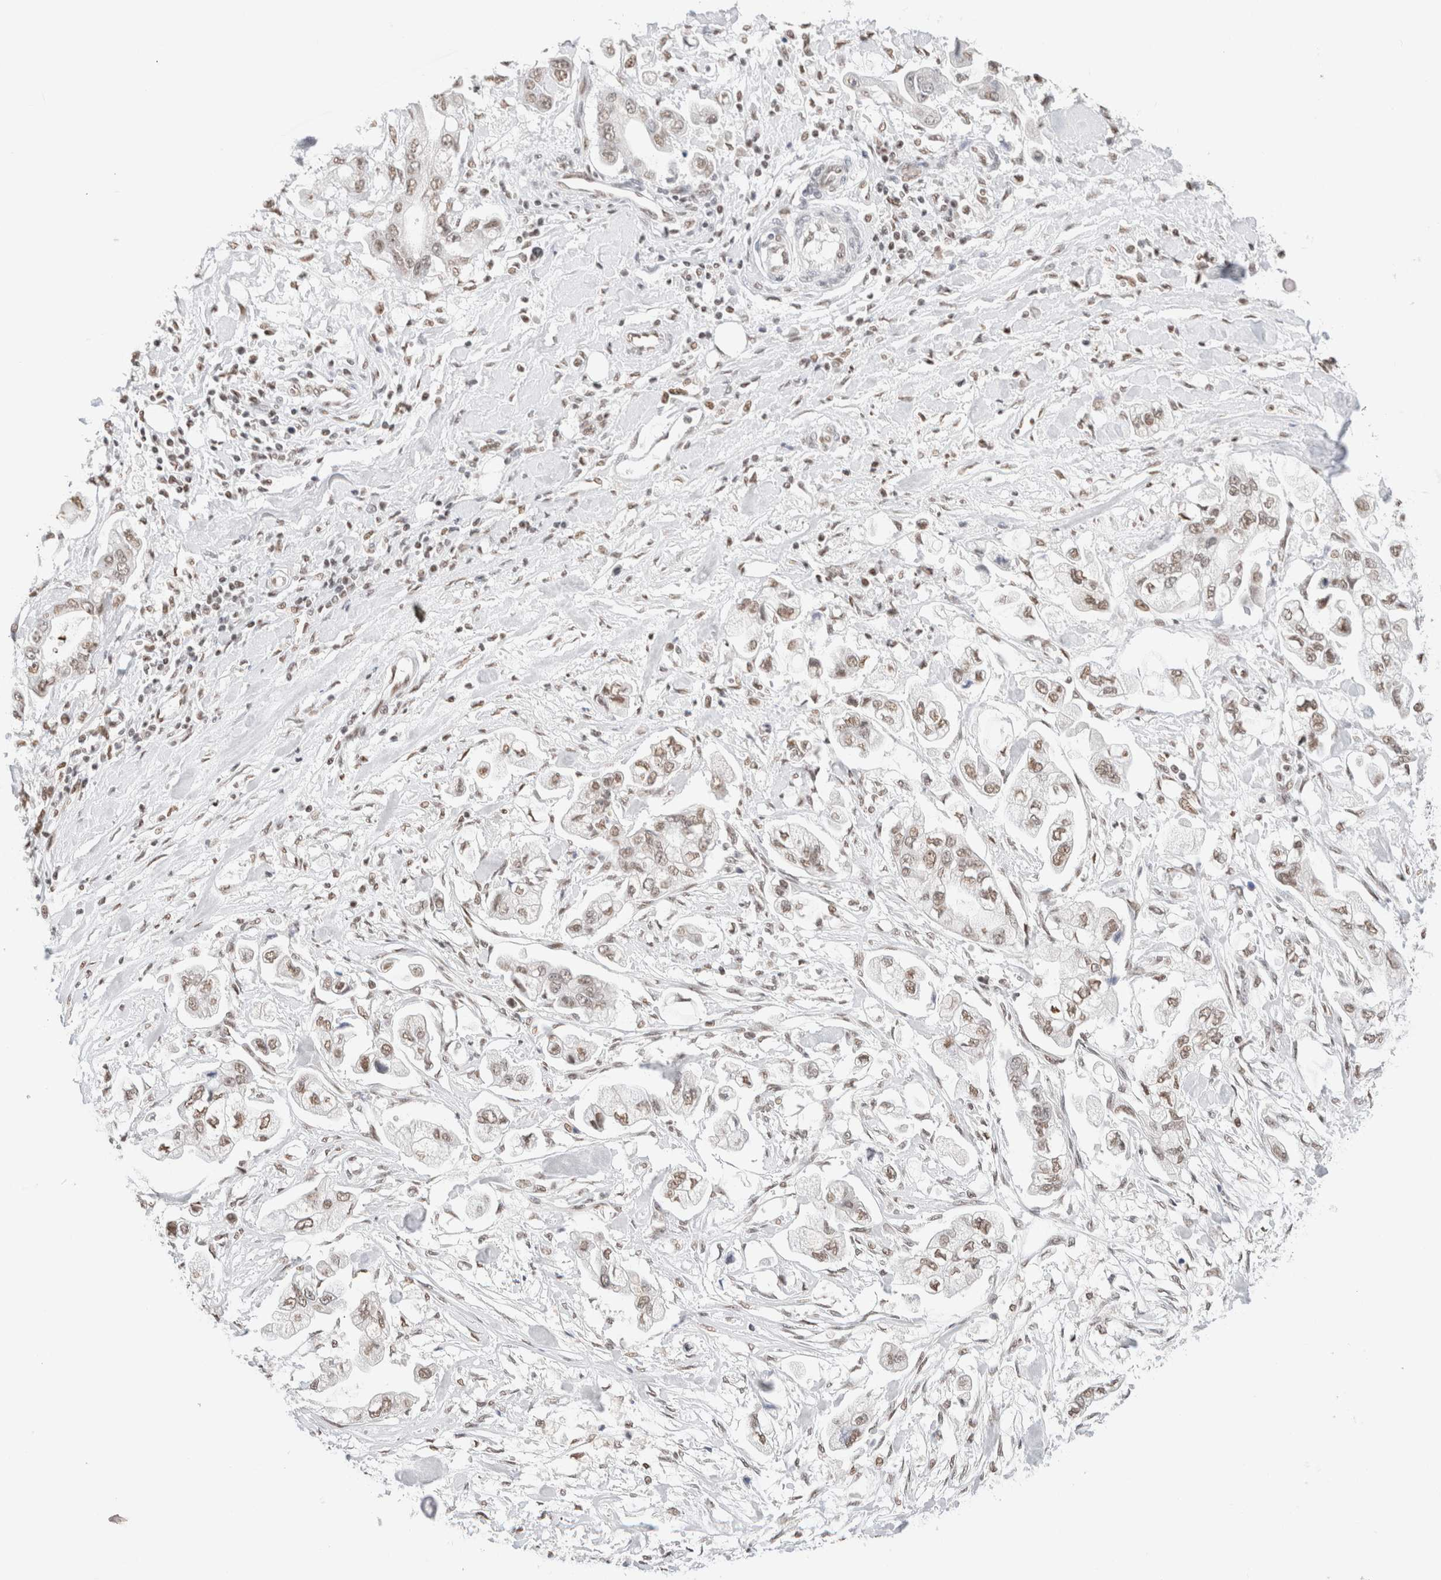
{"staining": {"intensity": "moderate", "quantity": ">75%", "location": "nuclear"}, "tissue": "stomach cancer", "cell_type": "Tumor cells", "image_type": "cancer", "snomed": [{"axis": "morphology", "description": "Normal tissue, NOS"}, {"axis": "morphology", "description": "Adenocarcinoma, NOS"}, {"axis": "topography", "description": "Stomach"}], "caption": "A high-resolution histopathology image shows immunohistochemistry staining of adenocarcinoma (stomach), which shows moderate nuclear staining in about >75% of tumor cells. (IHC, brightfield microscopy, high magnification).", "gene": "SUPT3H", "patient": {"sex": "male", "age": 62}}